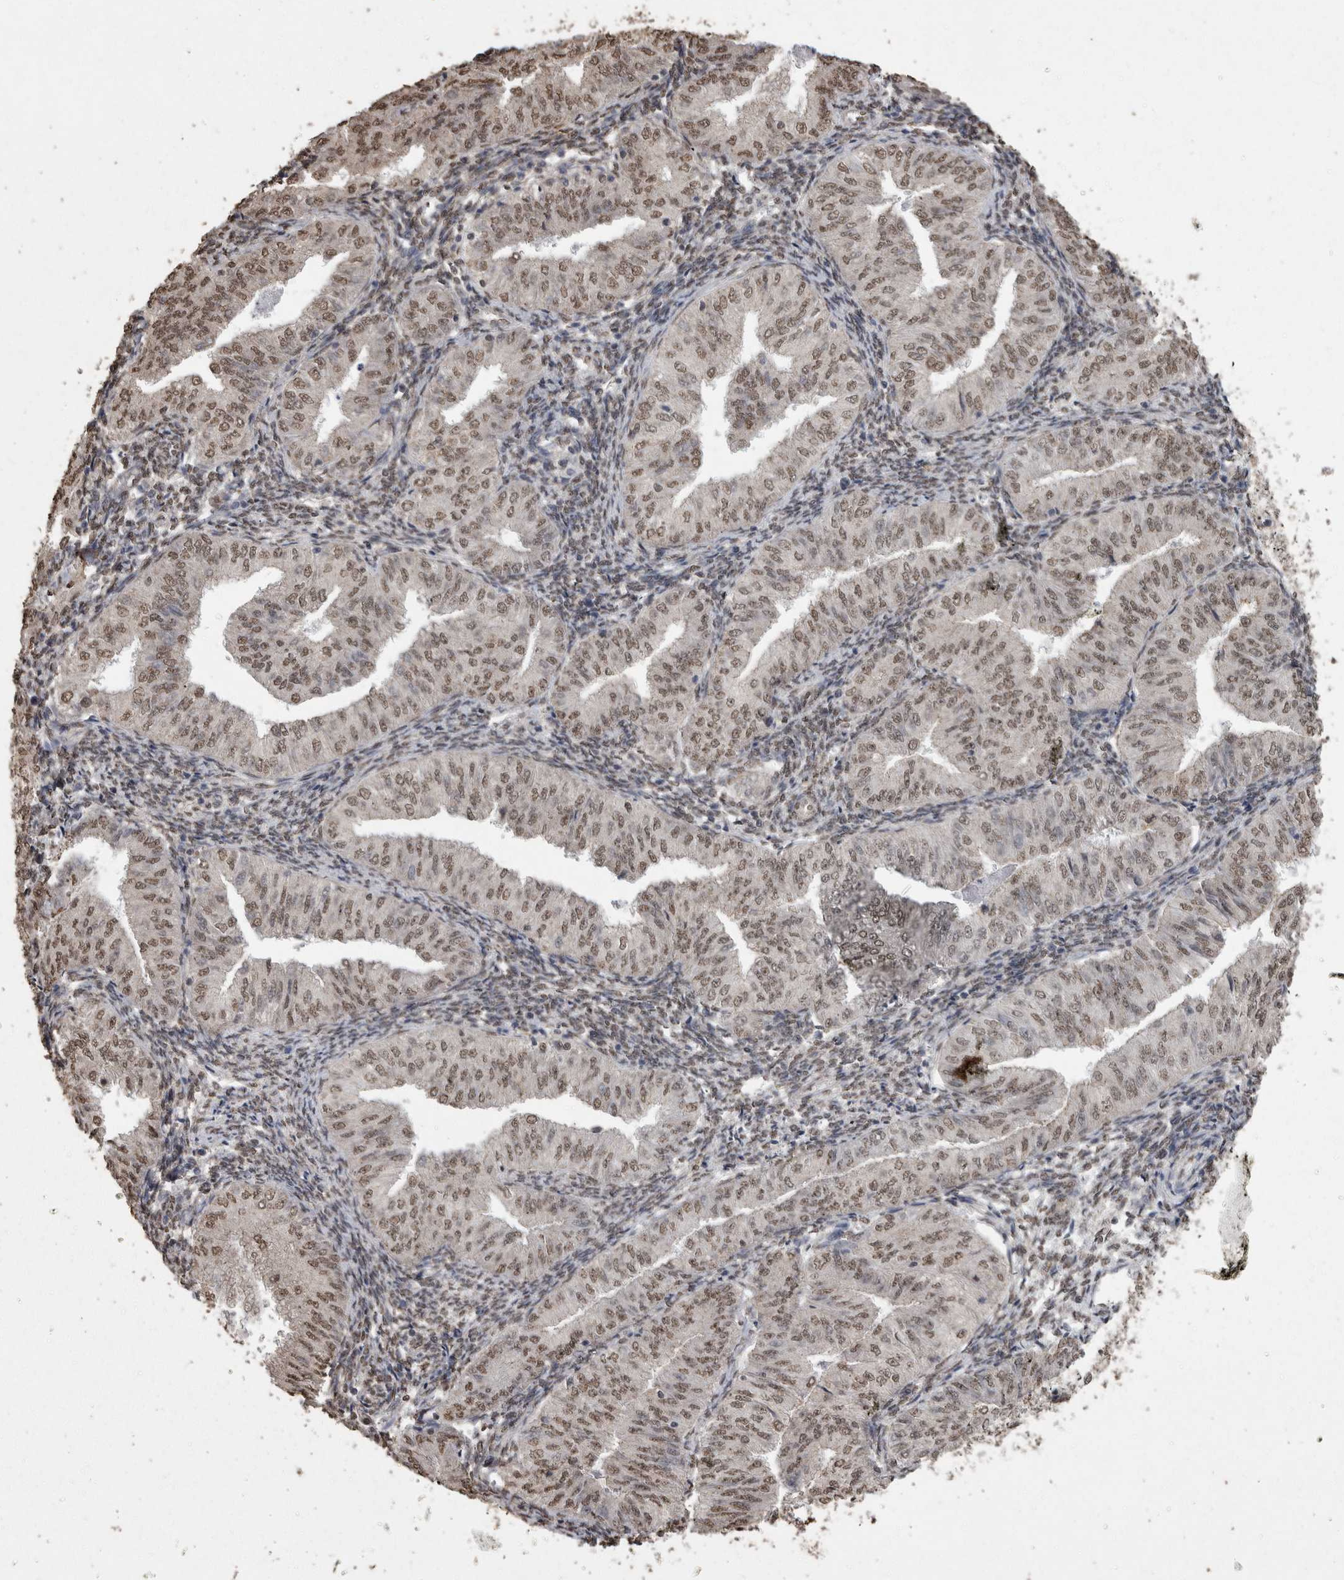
{"staining": {"intensity": "weak", "quantity": ">75%", "location": "nuclear"}, "tissue": "endometrial cancer", "cell_type": "Tumor cells", "image_type": "cancer", "snomed": [{"axis": "morphology", "description": "Normal tissue, NOS"}, {"axis": "morphology", "description": "Adenocarcinoma, NOS"}, {"axis": "topography", "description": "Endometrium"}], "caption": "This micrograph reveals immunohistochemistry staining of endometrial adenocarcinoma, with low weak nuclear positivity in about >75% of tumor cells.", "gene": "SMAD7", "patient": {"sex": "female", "age": 53}}